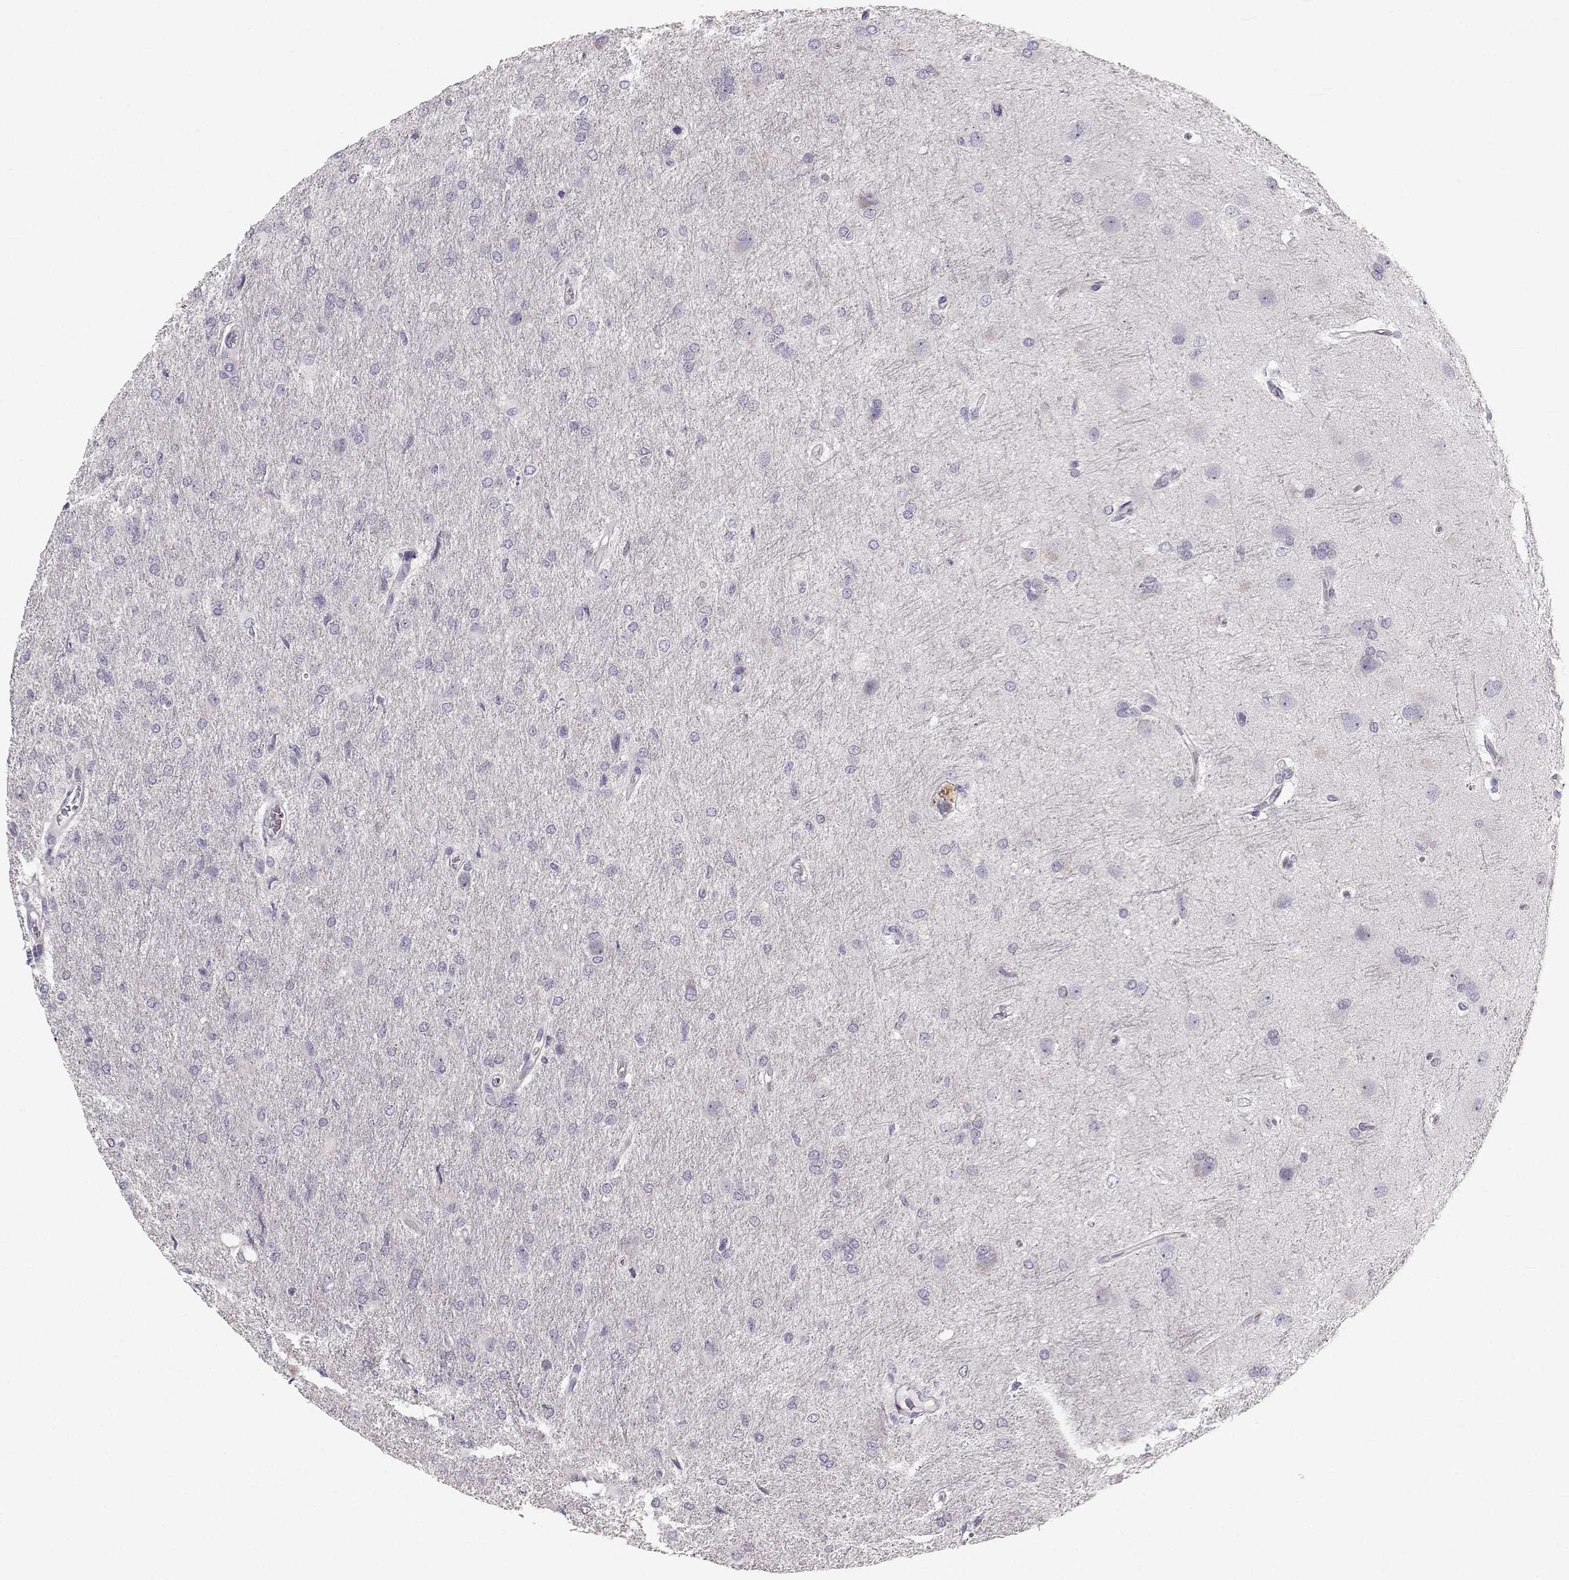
{"staining": {"intensity": "negative", "quantity": "none", "location": "none"}, "tissue": "glioma", "cell_type": "Tumor cells", "image_type": "cancer", "snomed": [{"axis": "morphology", "description": "Glioma, malignant, High grade"}, {"axis": "topography", "description": "Brain"}], "caption": "Glioma was stained to show a protein in brown. There is no significant expression in tumor cells.", "gene": "OIP5", "patient": {"sex": "male", "age": 68}}